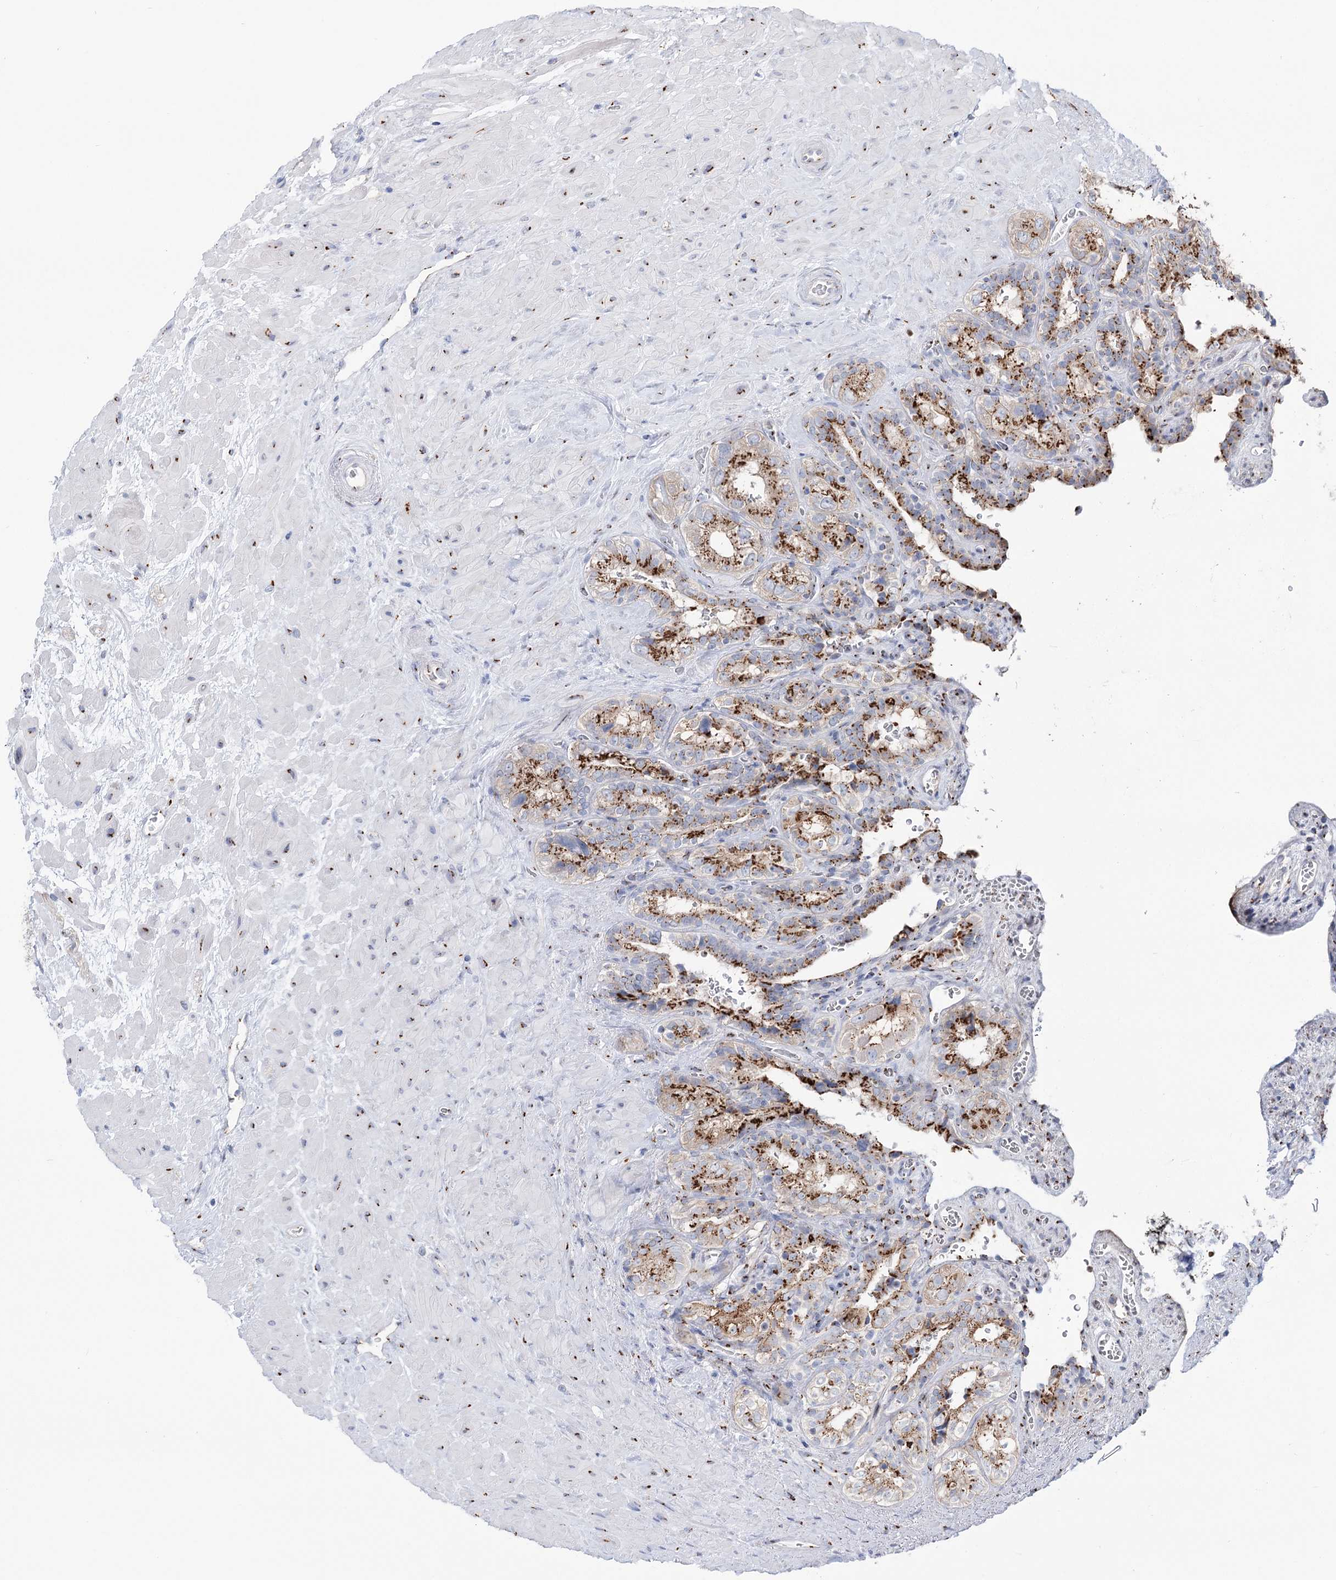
{"staining": {"intensity": "strong", "quantity": ">75%", "location": "cytoplasmic/membranous"}, "tissue": "seminal vesicle", "cell_type": "Glandular cells", "image_type": "normal", "snomed": [{"axis": "morphology", "description": "Normal tissue, NOS"}, {"axis": "topography", "description": "Prostate"}, {"axis": "topography", "description": "Seminal veicle"}], "caption": "This histopathology image exhibits normal seminal vesicle stained with immunohistochemistry to label a protein in brown. The cytoplasmic/membranous of glandular cells show strong positivity for the protein. Nuclei are counter-stained blue.", "gene": "TMEM165", "patient": {"sex": "male", "age": 67}}